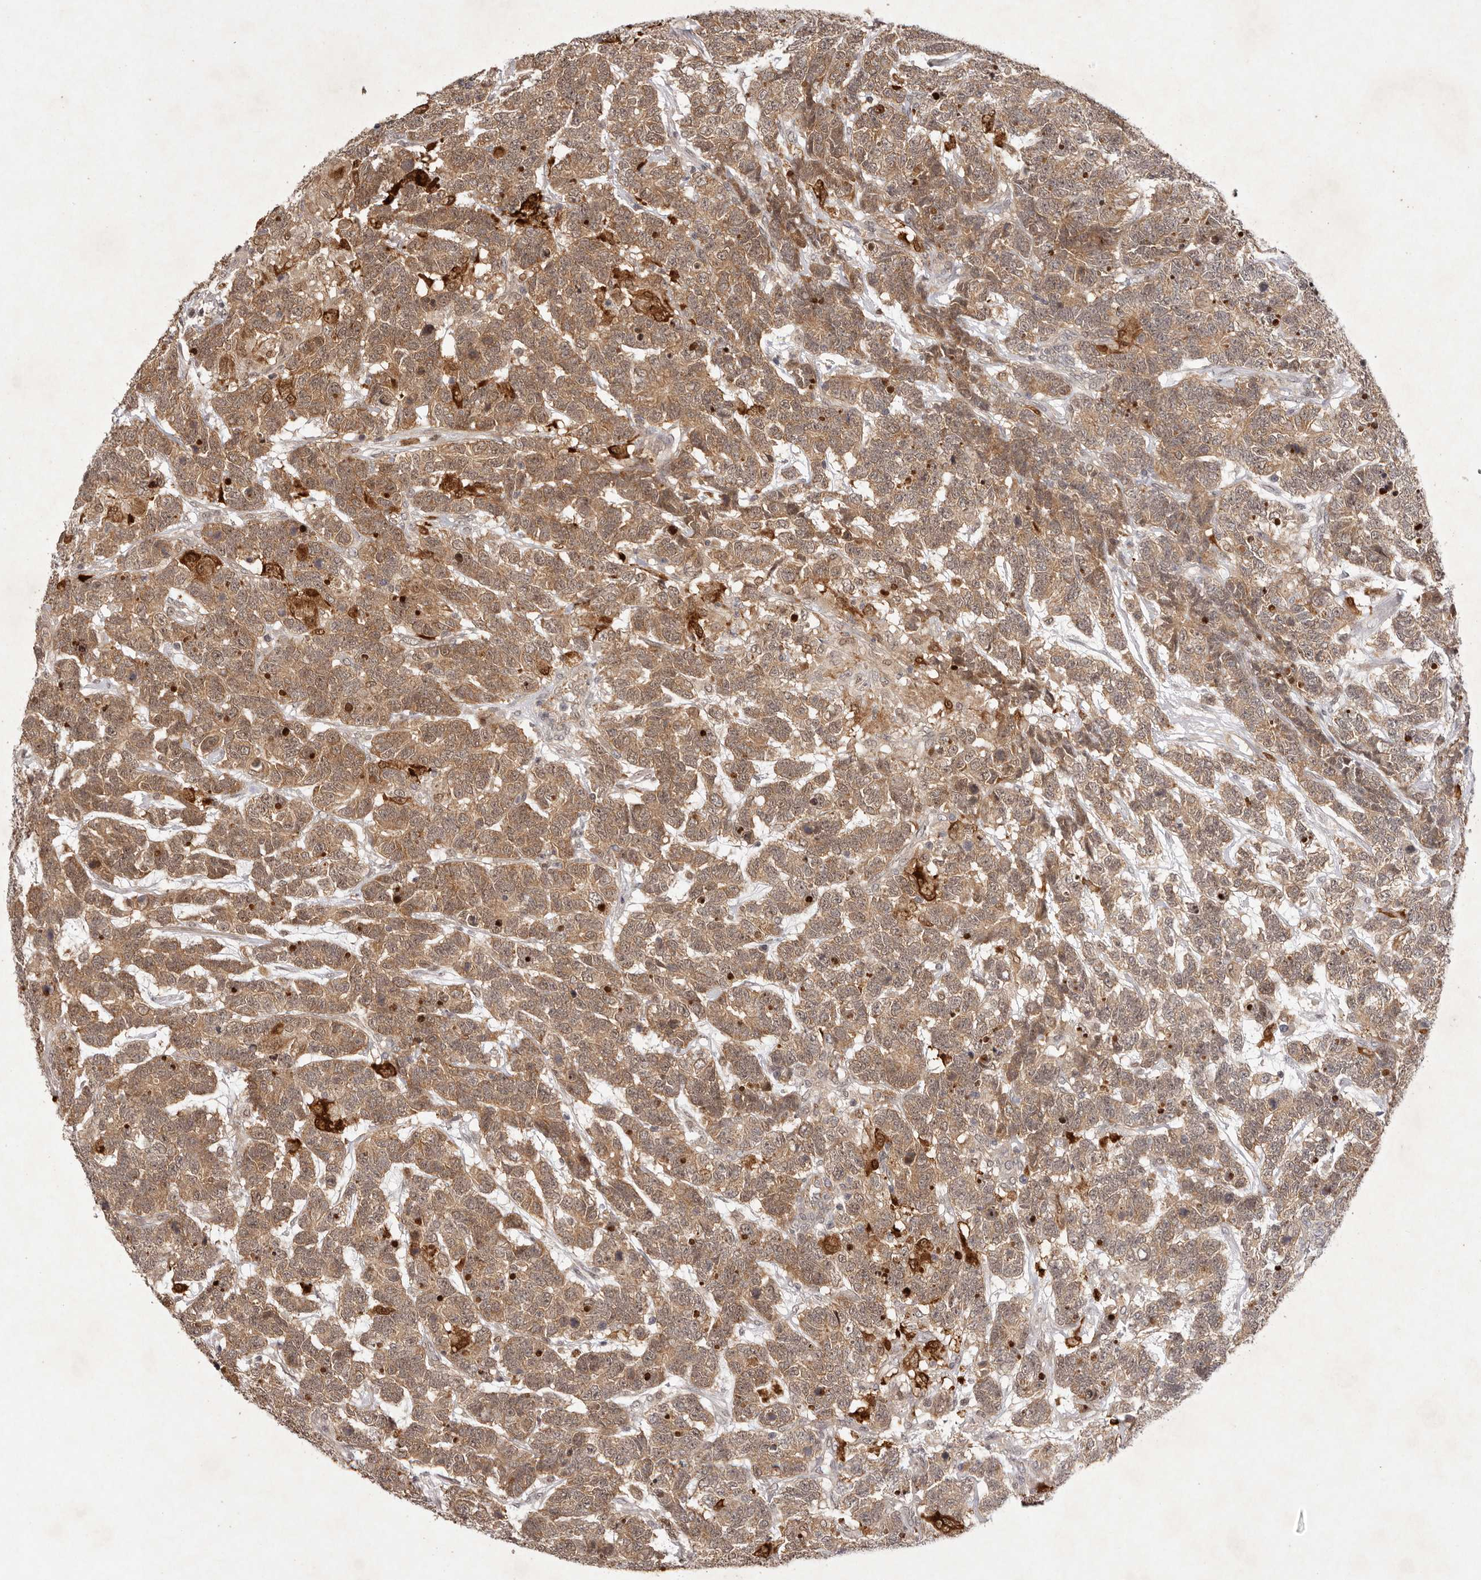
{"staining": {"intensity": "moderate", "quantity": ">75%", "location": "cytoplasmic/membranous"}, "tissue": "testis cancer", "cell_type": "Tumor cells", "image_type": "cancer", "snomed": [{"axis": "morphology", "description": "Carcinoma, Embryonal, NOS"}, {"axis": "topography", "description": "Testis"}], "caption": "Immunohistochemistry (IHC) staining of testis cancer, which exhibits medium levels of moderate cytoplasmic/membranous staining in about >75% of tumor cells indicating moderate cytoplasmic/membranous protein positivity. The staining was performed using DAB (brown) for protein detection and nuclei were counterstained in hematoxylin (blue).", "gene": "BUD31", "patient": {"sex": "male", "age": 26}}